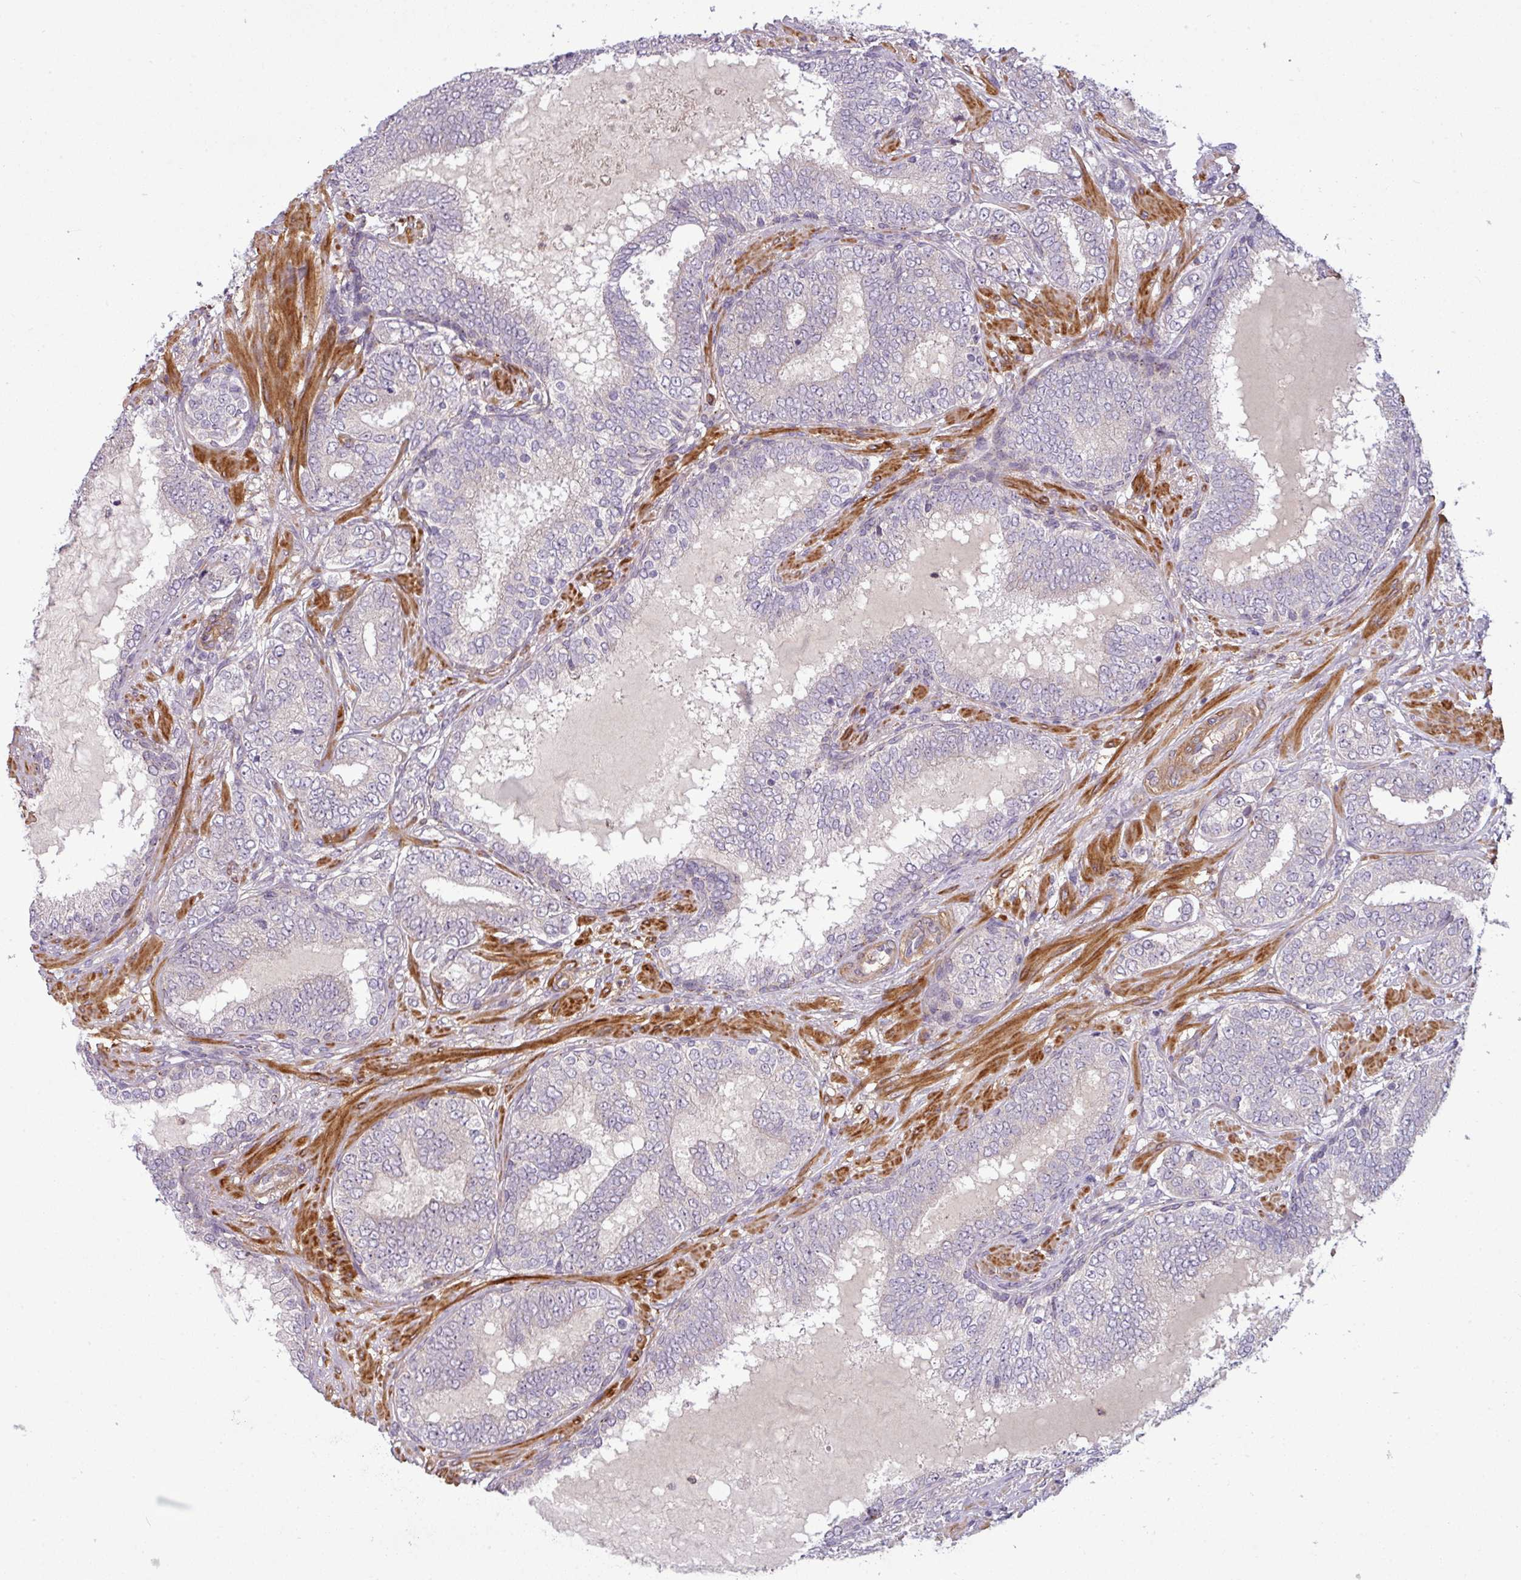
{"staining": {"intensity": "negative", "quantity": "none", "location": "none"}, "tissue": "prostate cancer", "cell_type": "Tumor cells", "image_type": "cancer", "snomed": [{"axis": "morphology", "description": "Adenocarcinoma, High grade"}, {"axis": "topography", "description": "Prostate"}], "caption": "Tumor cells show no significant expression in prostate adenocarcinoma (high-grade).", "gene": "ZNF35", "patient": {"sex": "male", "age": 72}}